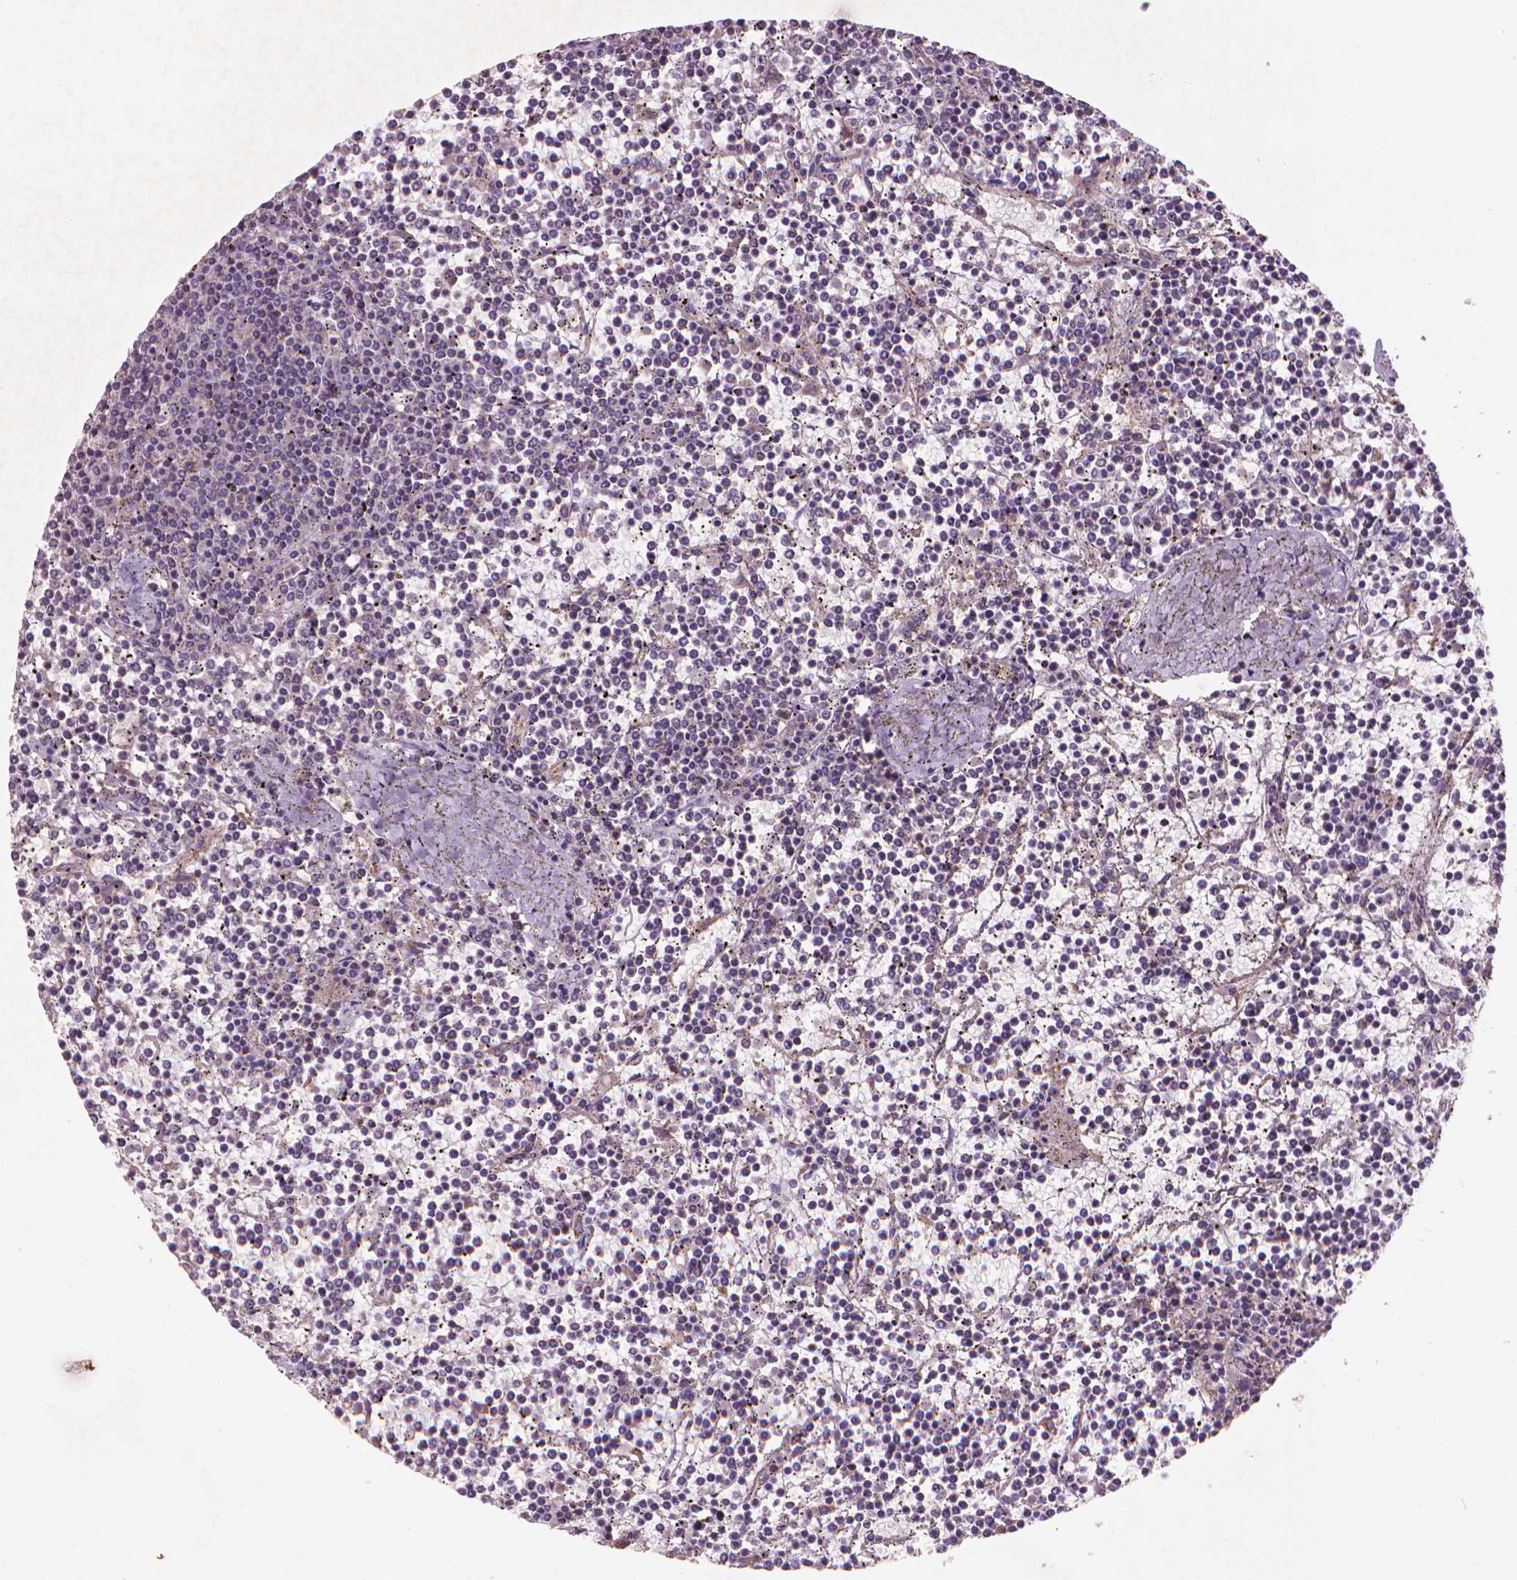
{"staining": {"intensity": "negative", "quantity": "none", "location": "none"}, "tissue": "lymphoma", "cell_type": "Tumor cells", "image_type": "cancer", "snomed": [{"axis": "morphology", "description": "Malignant lymphoma, non-Hodgkin's type, Low grade"}, {"axis": "topography", "description": "Spleen"}], "caption": "Immunohistochemistry image of neoplastic tissue: lymphoma stained with DAB (3,3'-diaminobenzidine) reveals no significant protein positivity in tumor cells.", "gene": "NLRX1", "patient": {"sex": "female", "age": 19}}